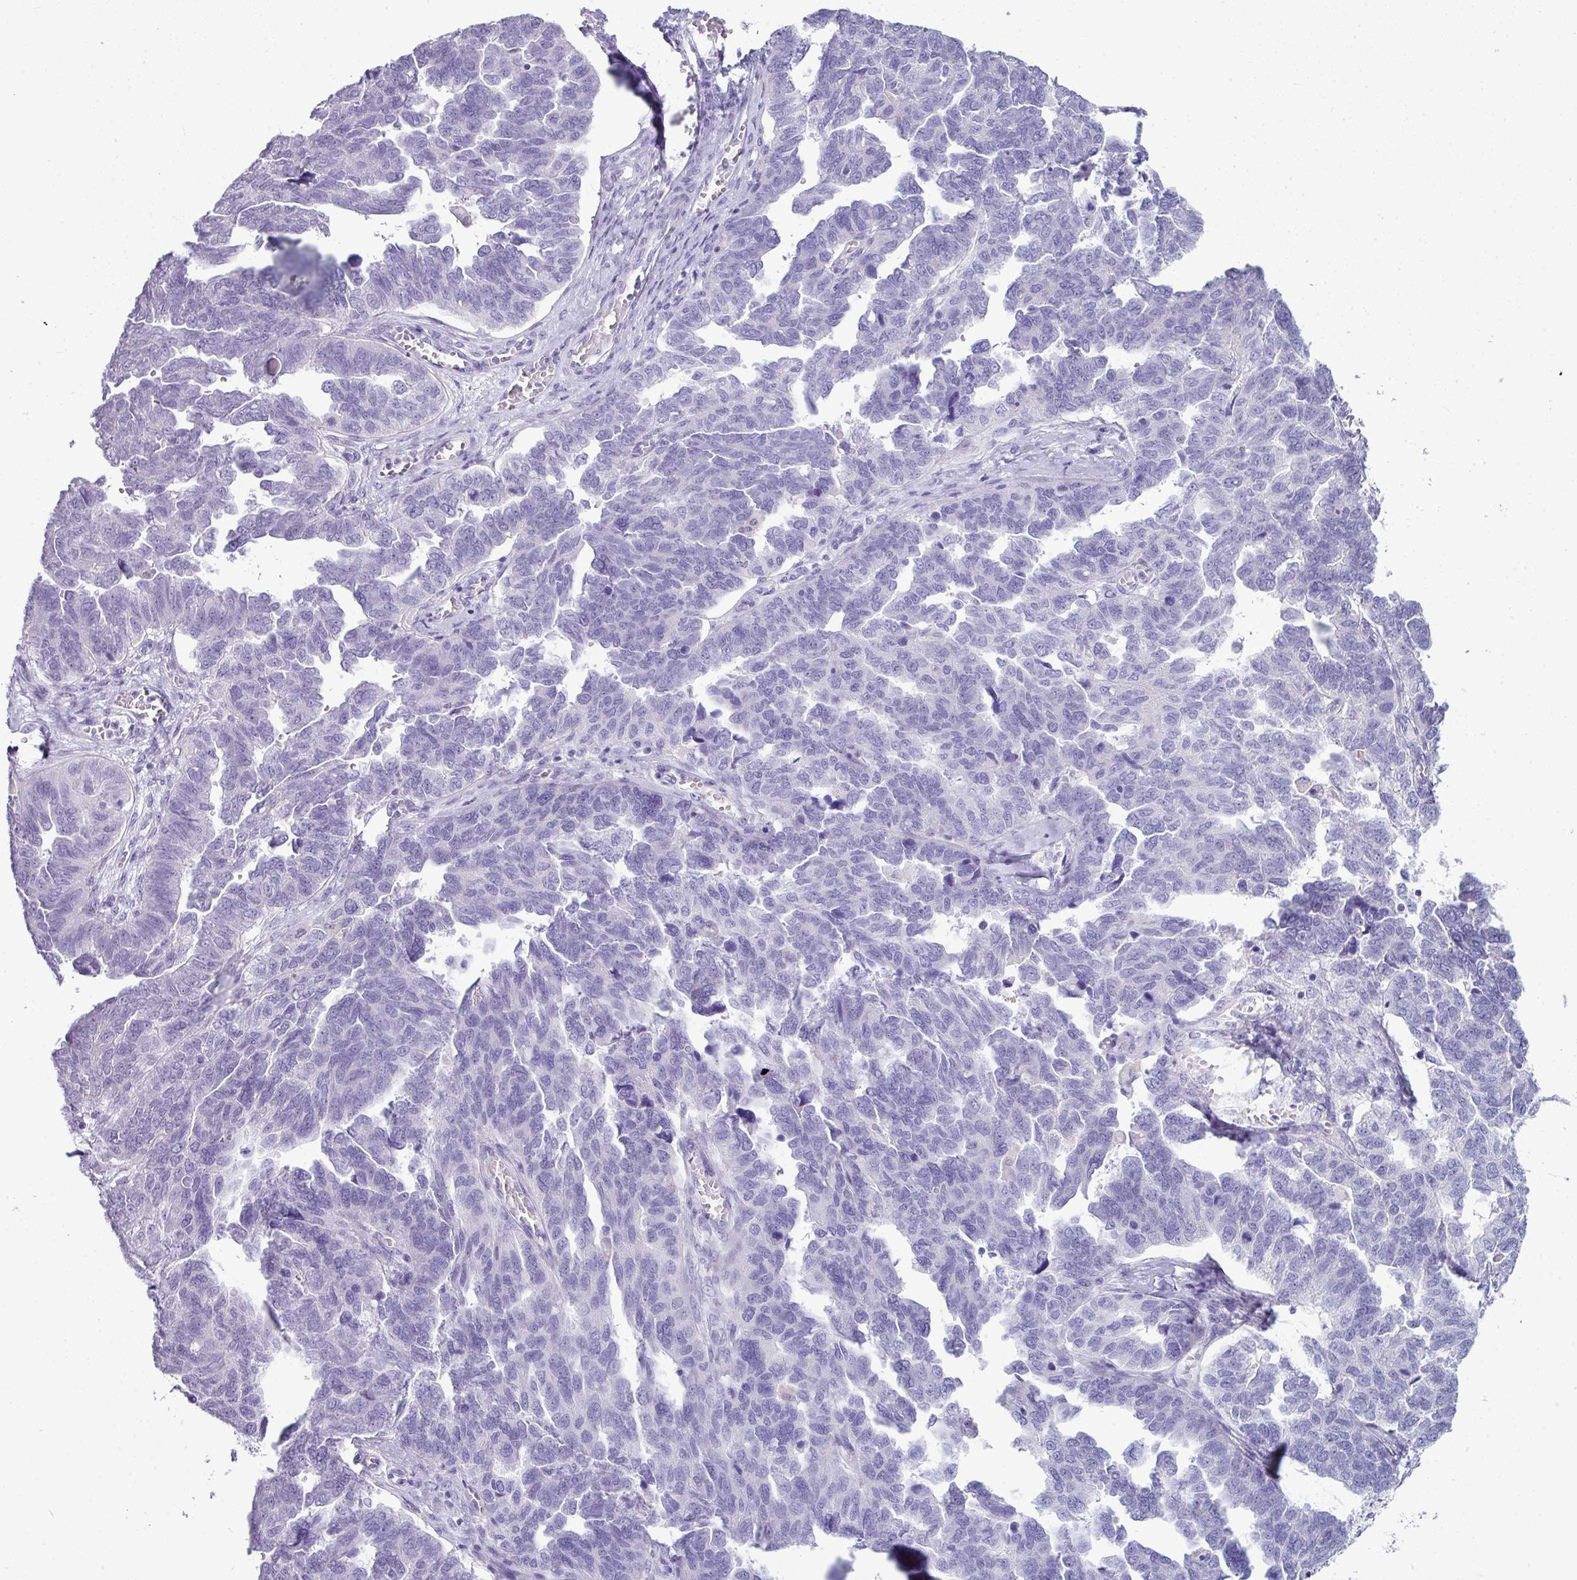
{"staining": {"intensity": "negative", "quantity": "none", "location": "none"}, "tissue": "ovarian cancer", "cell_type": "Tumor cells", "image_type": "cancer", "snomed": [{"axis": "morphology", "description": "Cystadenocarcinoma, serous, NOS"}, {"axis": "topography", "description": "Ovary"}], "caption": "IHC photomicrograph of neoplastic tissue: human ovarian serous cystadenocarcinoma stained with DAB (3,3'-diaminobenzidine) shows no significant protein positivity in tumor cells.", "gene": "ABCC5", "patient": {"sex": "female", "age": 64}}